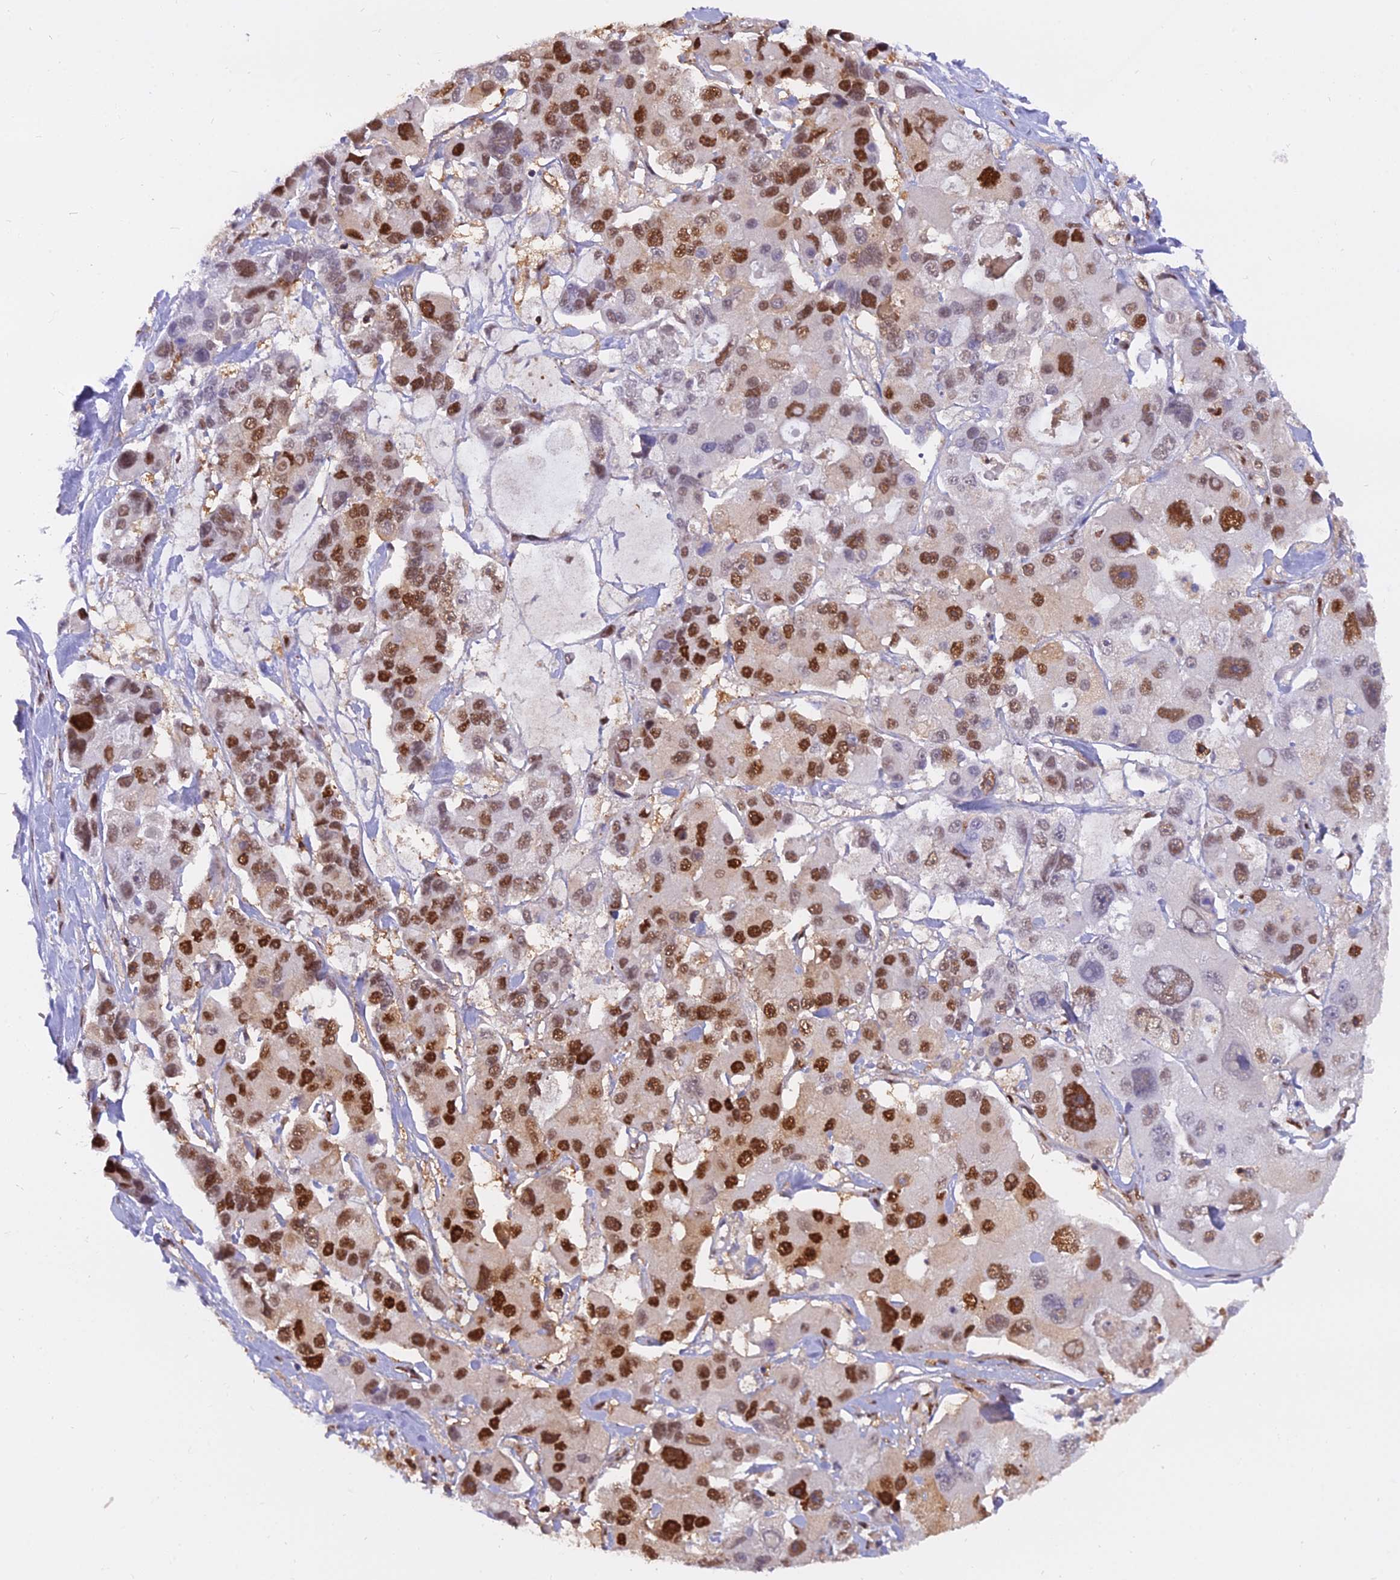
{"staining": {"intensity": "strong", "quantity": ">75%", "location": "nuclear"}, "tissue": "lung cancer", "cell_type": "Tumor cells", "image_type": "cancer", "snomed": [{"axis": "morphology", "description": "Adenocarcinoma, NOS"}, {"axis": "topography", "description": "Lung"}], "caption": "High-magnification brightfield microscopy of lung cancer (adenocarcinoma) stained with DAB (3,3'-diaminobenzidine) (brown) and counterstained with hematoxylin (blue). tumor cells exhibit strong nuclear staining is present in about>75% of cells. (DAB (3,3'-diaminobenzidine) IHC with brightfield microscopy, high magnification).", "gene": "NPEPL1", "patient": {"sex": "female", "age": 54}}